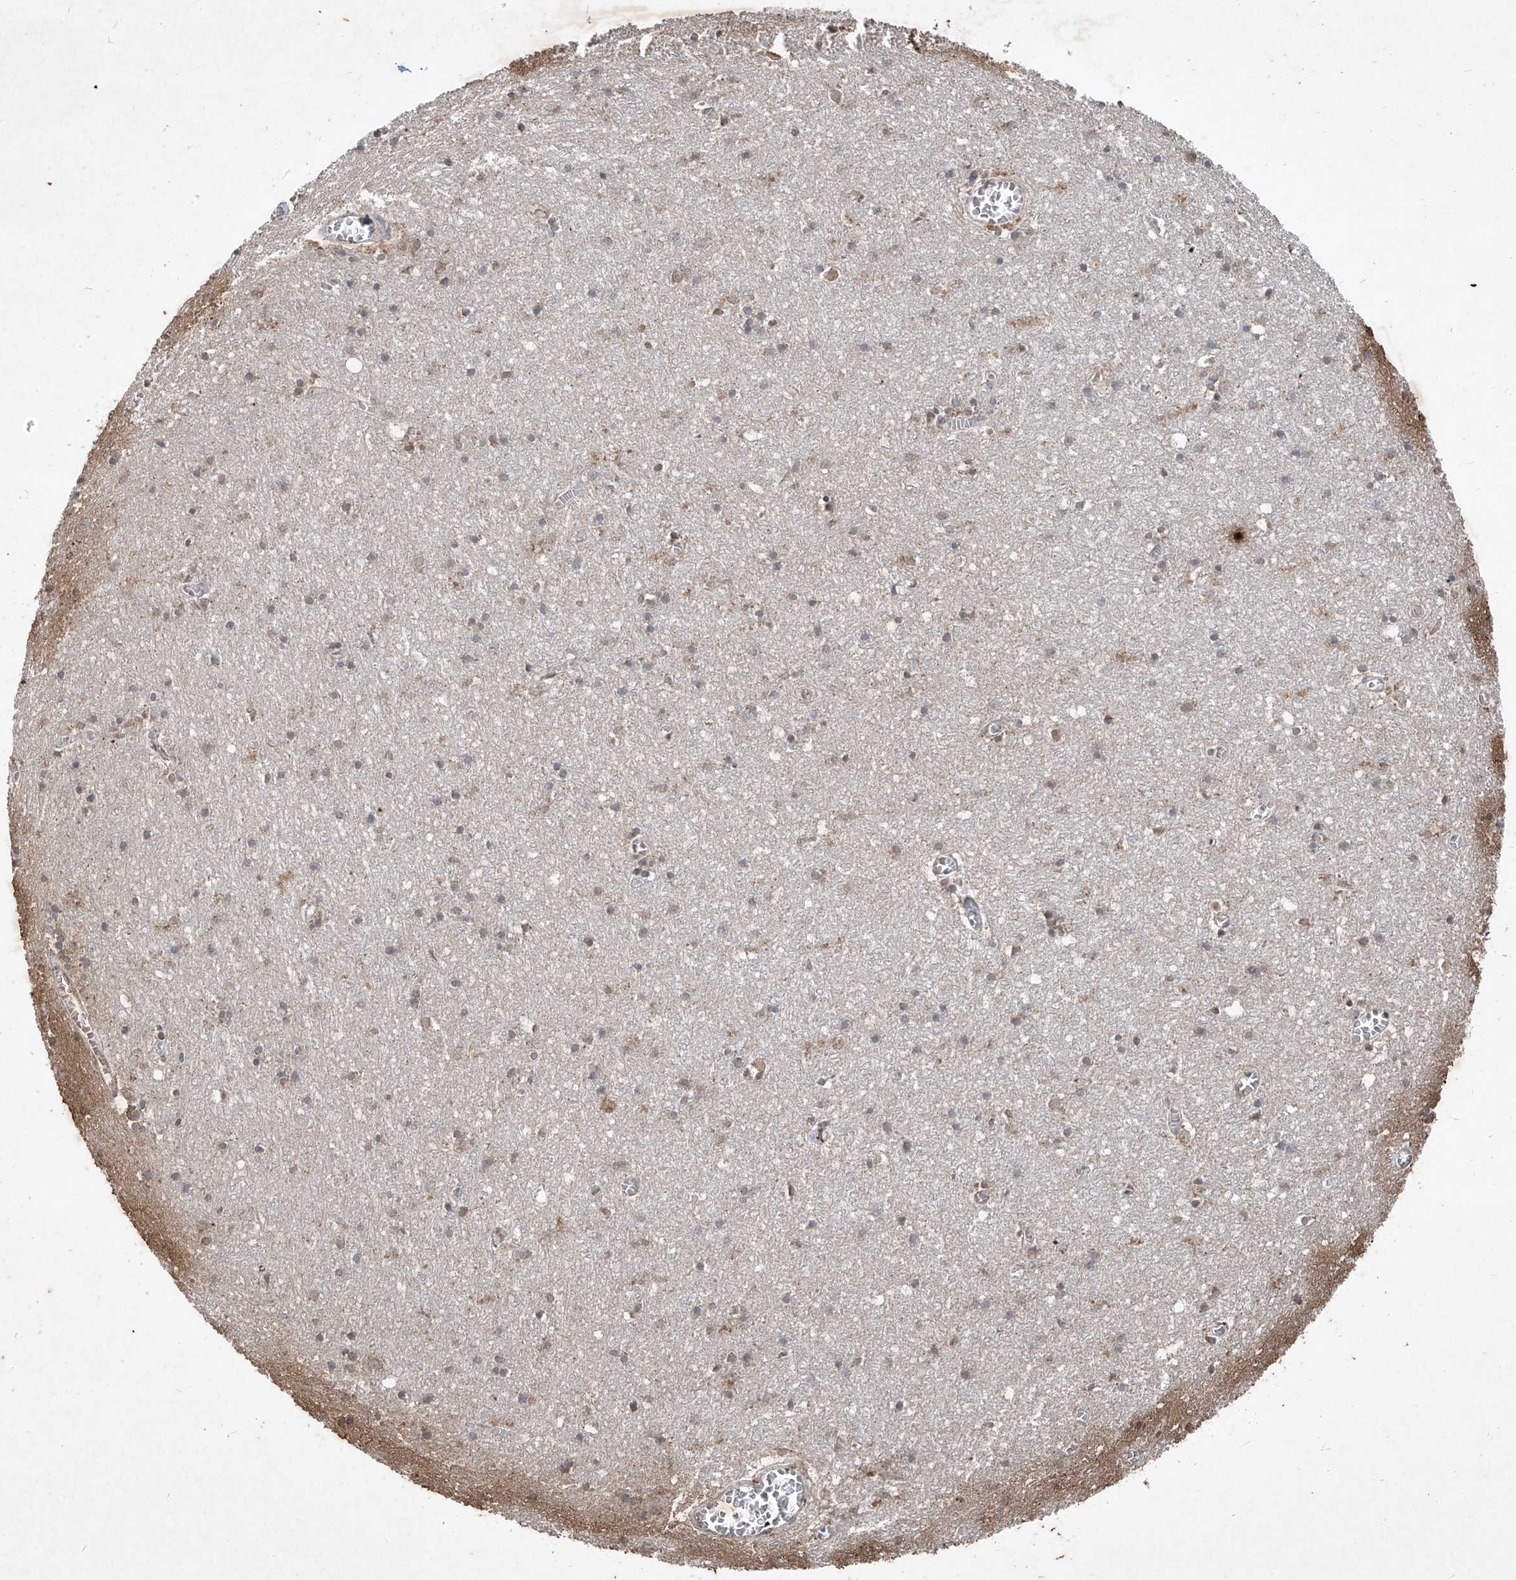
{"staining": {"intensity": "negative", "quantity": "none", "location": "none"}, "tissue": "cerebral cortex", "cell_type": "Endothelial cells", "image_type": "normal", "snomed": [{"axis": "morphology", "description": "Normal tissue, NOS"}, {"axis": "topography", "description": "Cerebral cortex"}], "caption": "The photomicrograph reveals no staining of endothelial cells in normal cerebral cortex. The staining was performed using DAB to visualize the protein expression in brown, while the nuclei were stained in blue with hematoxylin (Magnification: 20x).", "gene": "ABCD3", "patient": {"sex": "female", "age": 64}}